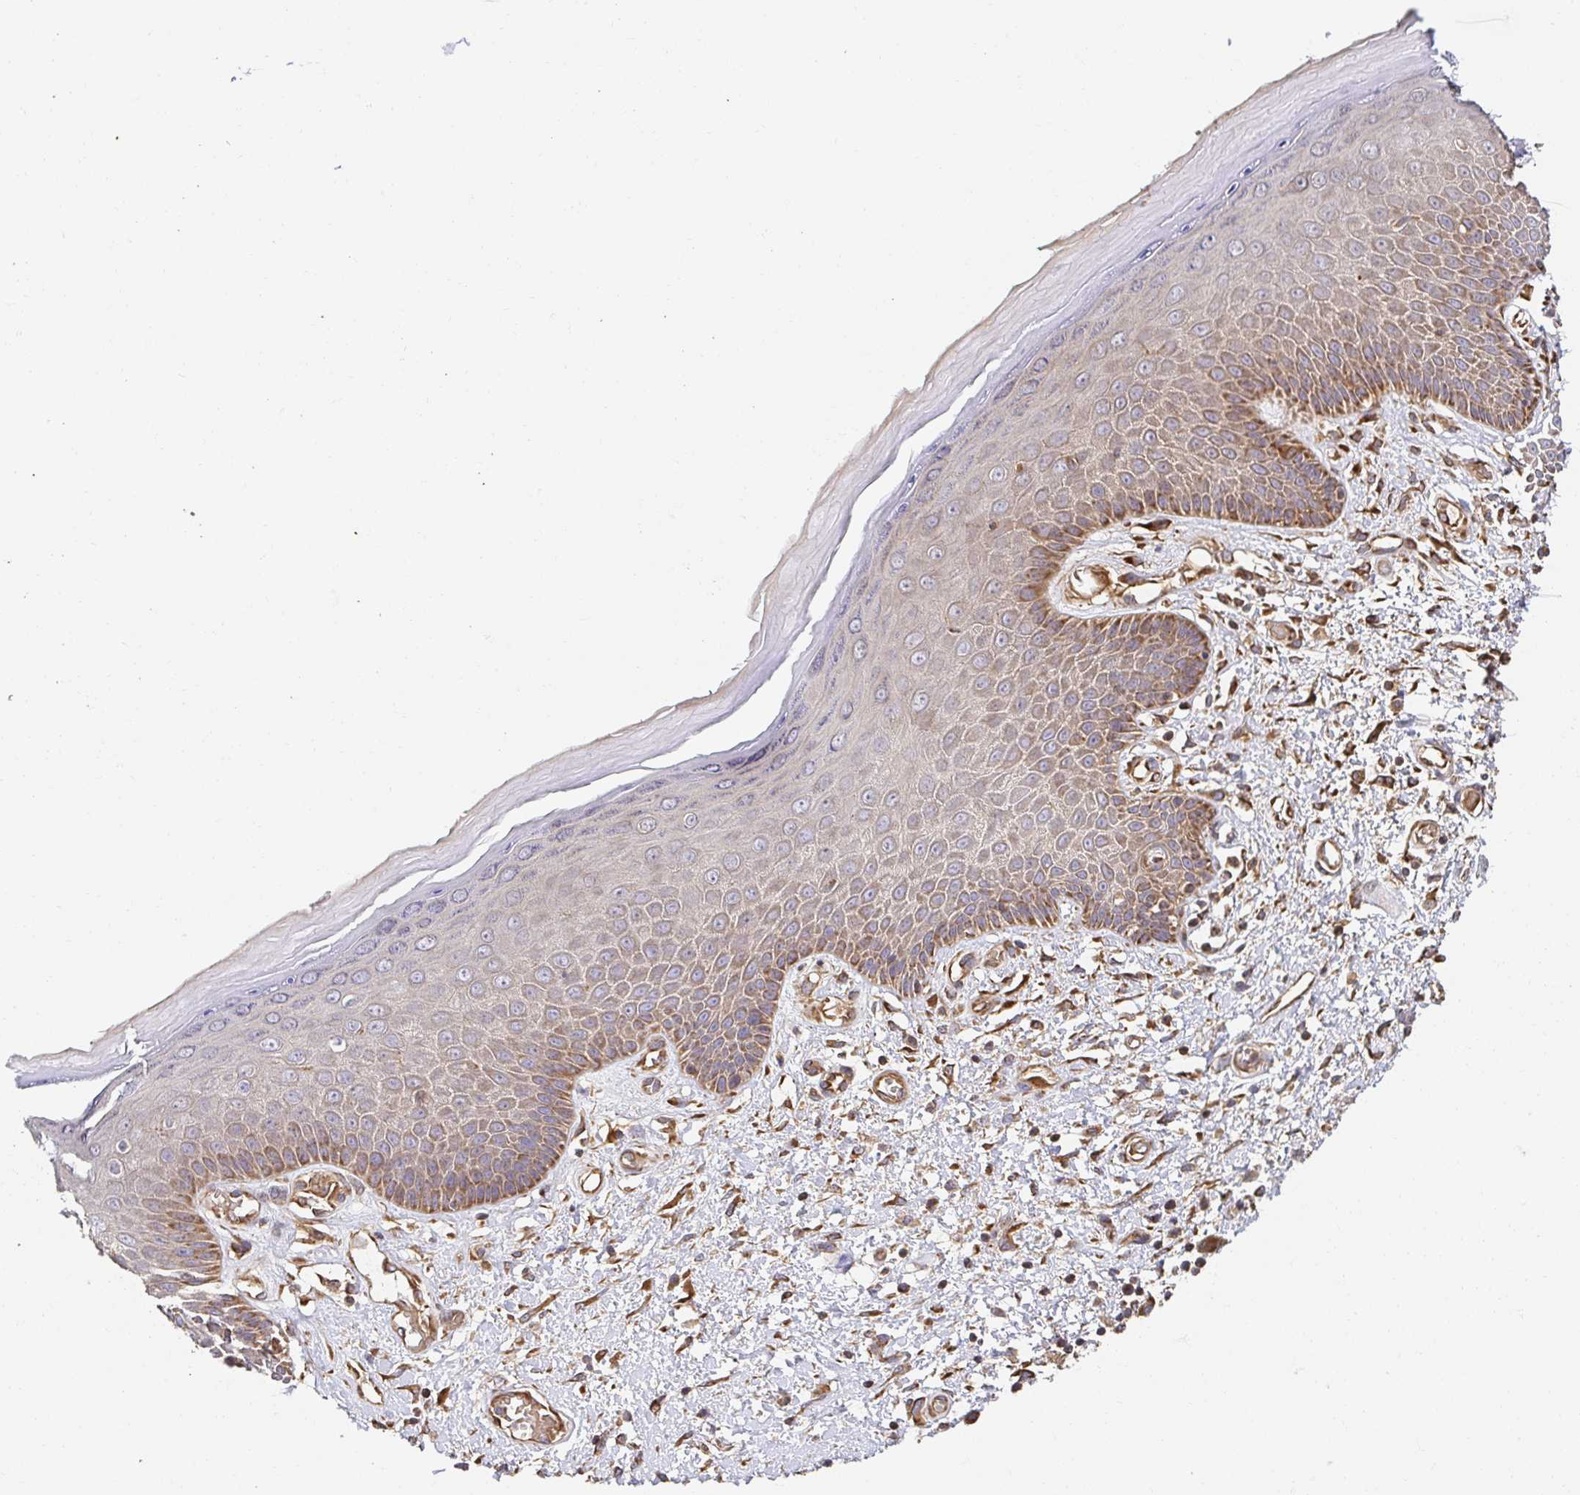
{"staining": {"intensity": "moderate", "quantity": "25%-75%", "location": "cytoplasmic/membranous"}, "tissue": "skin", "cell_type": "Epidermal cells", "image_type": "normal", "snomed": [{"axis": "morphology", "description": "Normal tissue, NOS"}, {"axis": "topography", "description": "Anal"}, {"axis": "topography", "description": "Peripheral nerve tissue"}], "caption": "High-magnification brightfield microscopy of unremarkable skin stained with DAB (3,3'-diaminobenzidine) (brown) and counterstained with hematoxylin (blue). epidermal cells exhibit moderate cytoplasmic/membranous staining is seen in about25%-75% of cells.", "gene": "APBB1", "patient": {"sex": "male", "age": 78}}